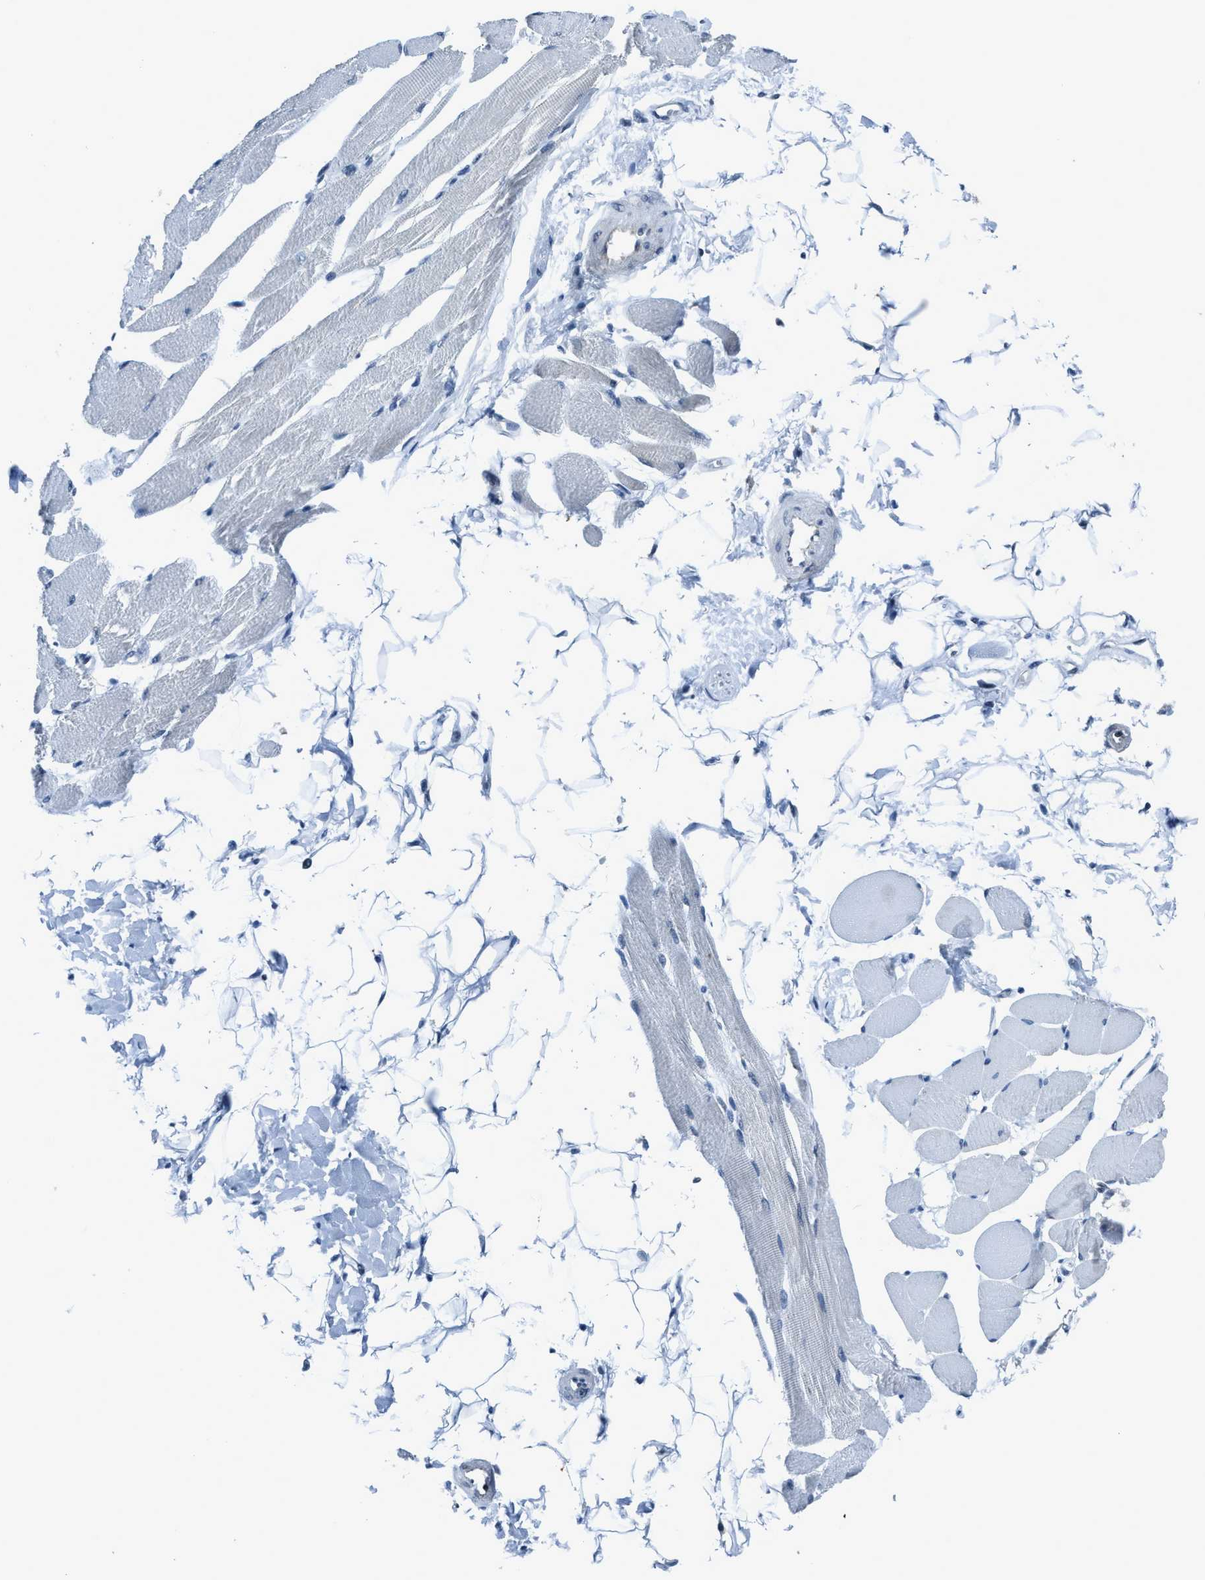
{"staining": {"intensity": "negative", "quantity": "none", "location": "none"}, "tissue": "skeletal muscle", "cell_type": "Myocytes", "image_type": "normal", "snomed": [{"axis": "morphology", "description": "Normal tissue, NOS"}, {"axis": "topography", "description": "Skeletal muscle"}, {"axis": "topography", "description": "Peripheral nerve tissue"}], "caption": "Immunohistochemistry (IHC) image of unremarkable skeletal muscle: human skeletal muscle stained with DAB (3,3'-diaminobenzidine) demonstrates no significant protein staining in myocytes.", "gene": "DUSP19", "patient": {"sex": "female", "age": 84}}